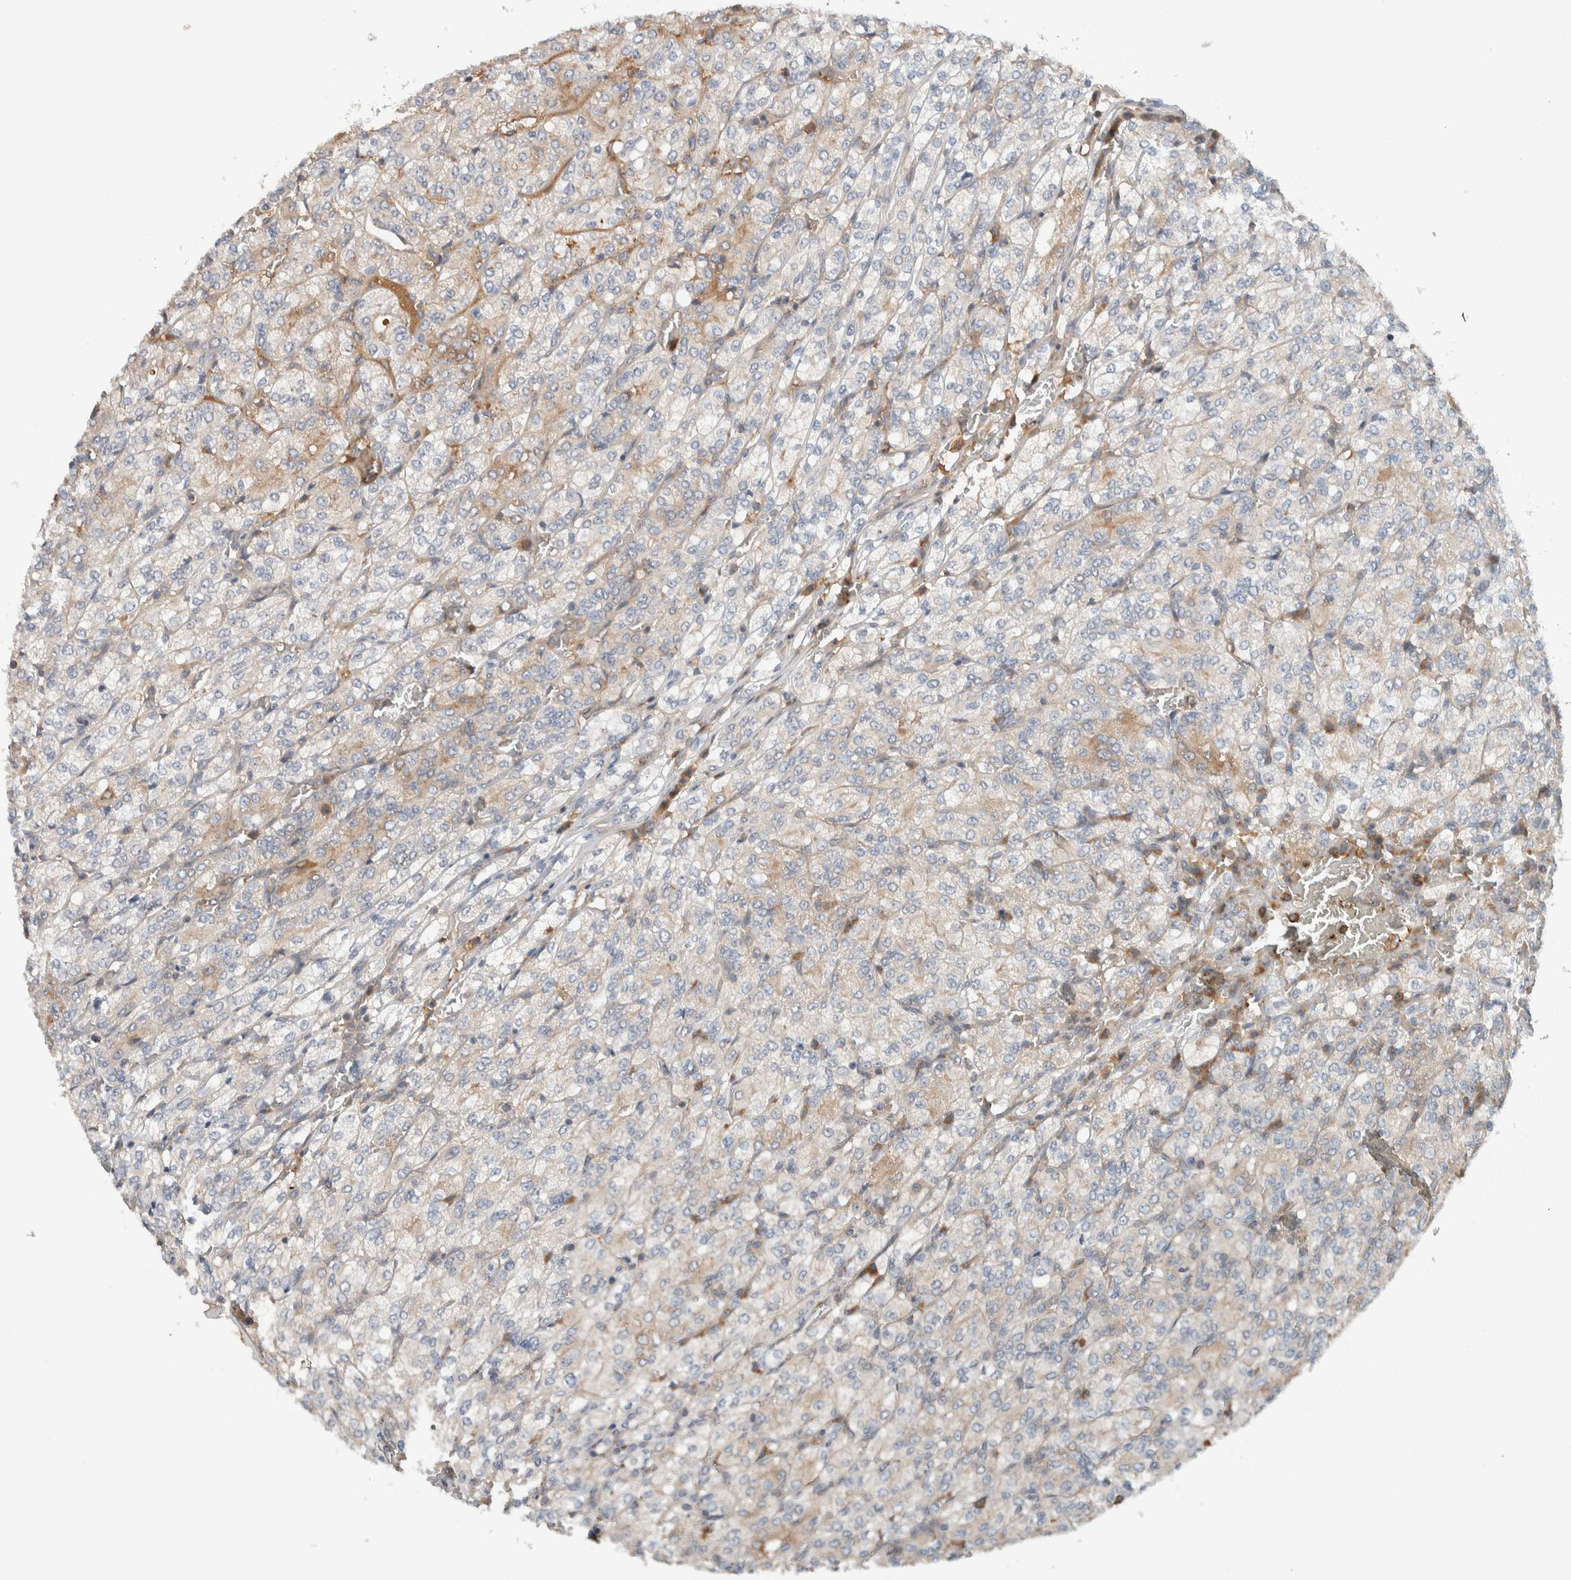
{"staining": {"intensity": "weak", "quantity": "<25%", "location": "cytoplasmic/membranous"}, "tissue": "renal cancer", "cell_type": "Tumor cells", "image_type": "cancer", "snomed": [{"axis": "morphology", "description": "Adenocarcinoma, NOS"}, {"axis": "topography", "description": "Kidney"}], "caption": "Tumor cells show no significant protein positivity in adenocarcinoma (renal).", "gene": "ARMC7", "patient": {"sex": "male", "age": 77}}